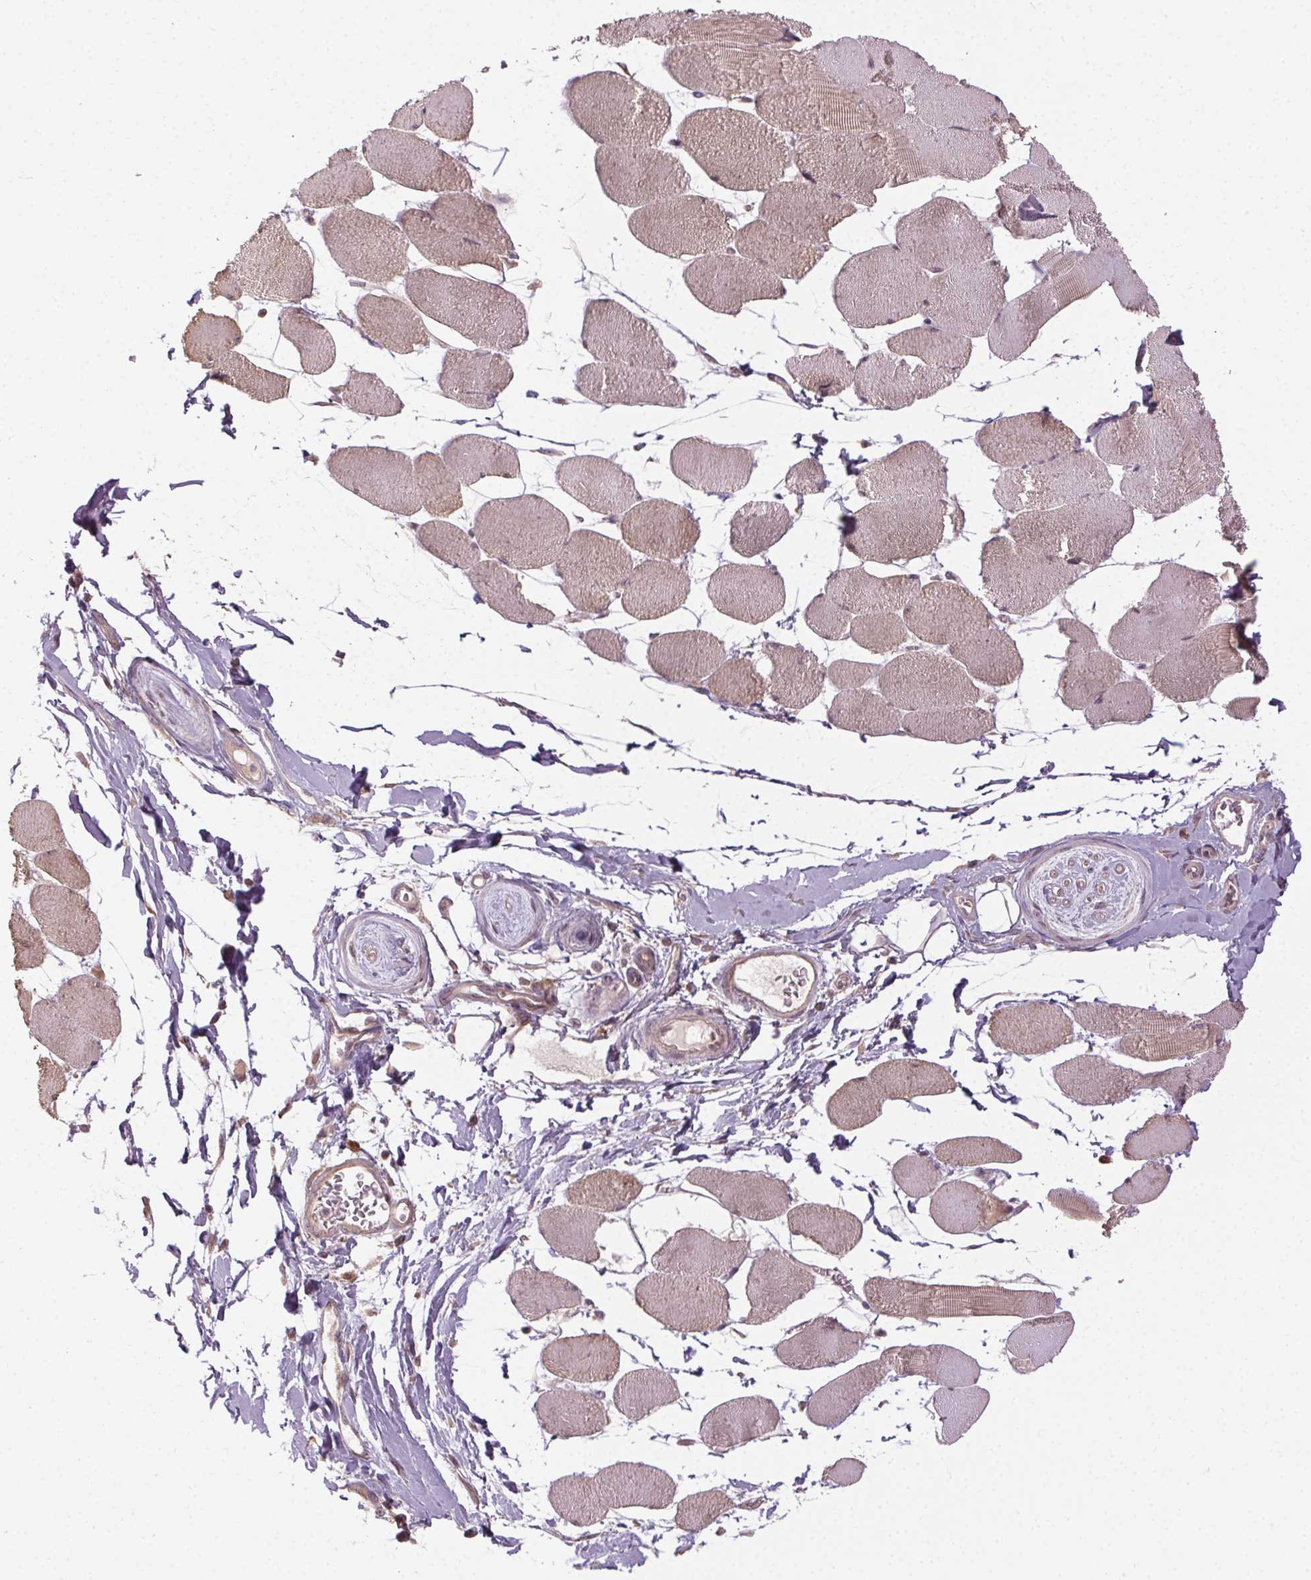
{"staining": {"intensity": "weak", "quantity": ">75%", "location": "cytoplasmic/membranous"}, "tissue": "skeletal muscle", "cell_type": "Myocytes", "image_type": "normal", "snomed": [{"axis": "morphology", "description": "Normal tissue, NOS"}, {"axis": "topography", "description": "Skeletal muscle"}], "caption": "Protein staining of normal skeletal muscle demonstrates weak cytoplasmic/membranous positivity in about >75% of myocytes. (Brightfield microscopy of DAB IHC at high magnification).", "gene": "ATP1B3", "patient": {"sex": "female", "age": 75}}